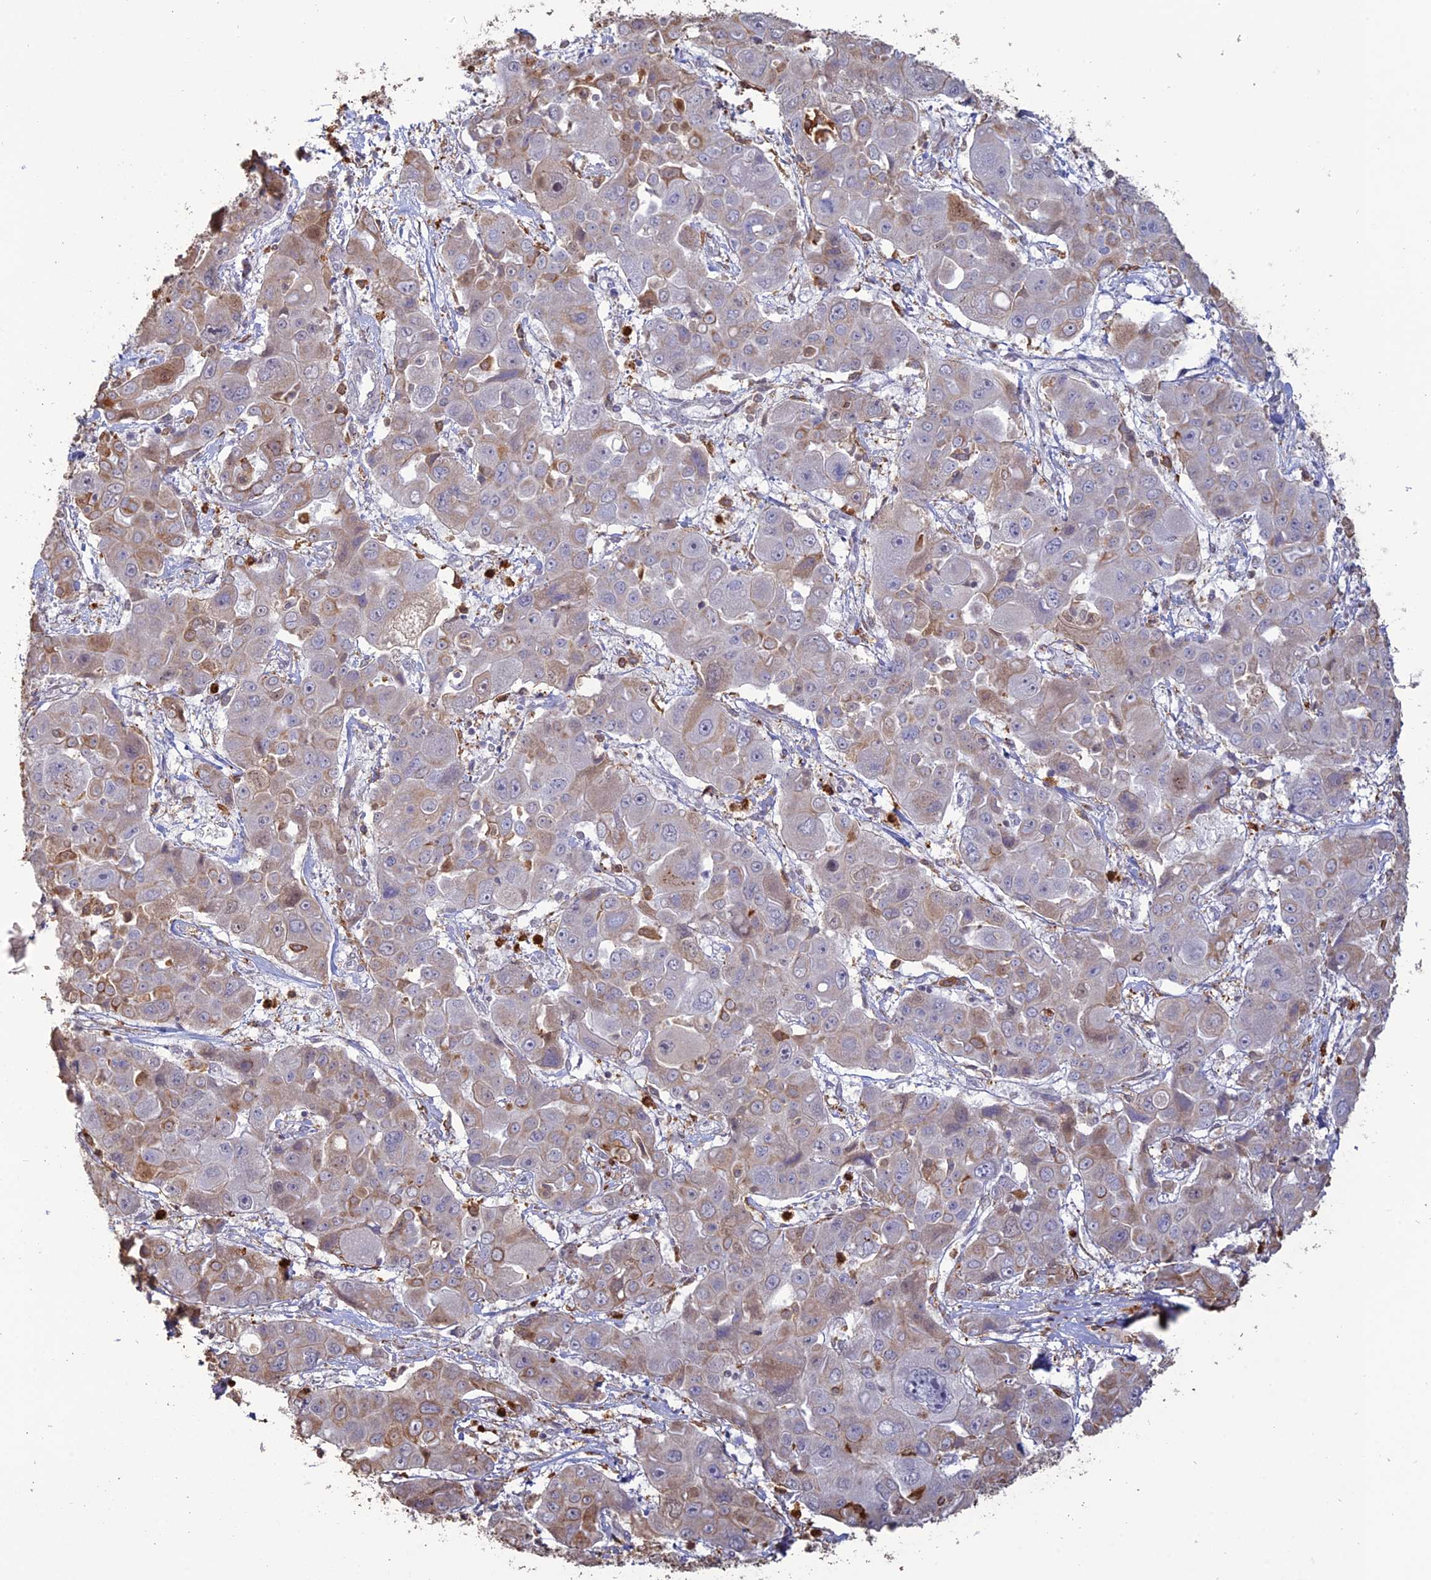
{"staining": {"intensity": "weak", "quantity": "<25%", "location": "cytoplasmic/membranous"}, "tissue": "liver cancer", "cell_type": "Tumor cells", "image_type": "cancer", "snomed": [{"axis": "morphology", "description": "Cholangiocarcinoma"}, {"axis": "topography", "description": "Liver"}], "caption": "There is no significant staining in tumor cells of liver cancer (cholangiocarcinoma).", "gene": "APOBR", "patient": {"sex": "male", "age": 67}}